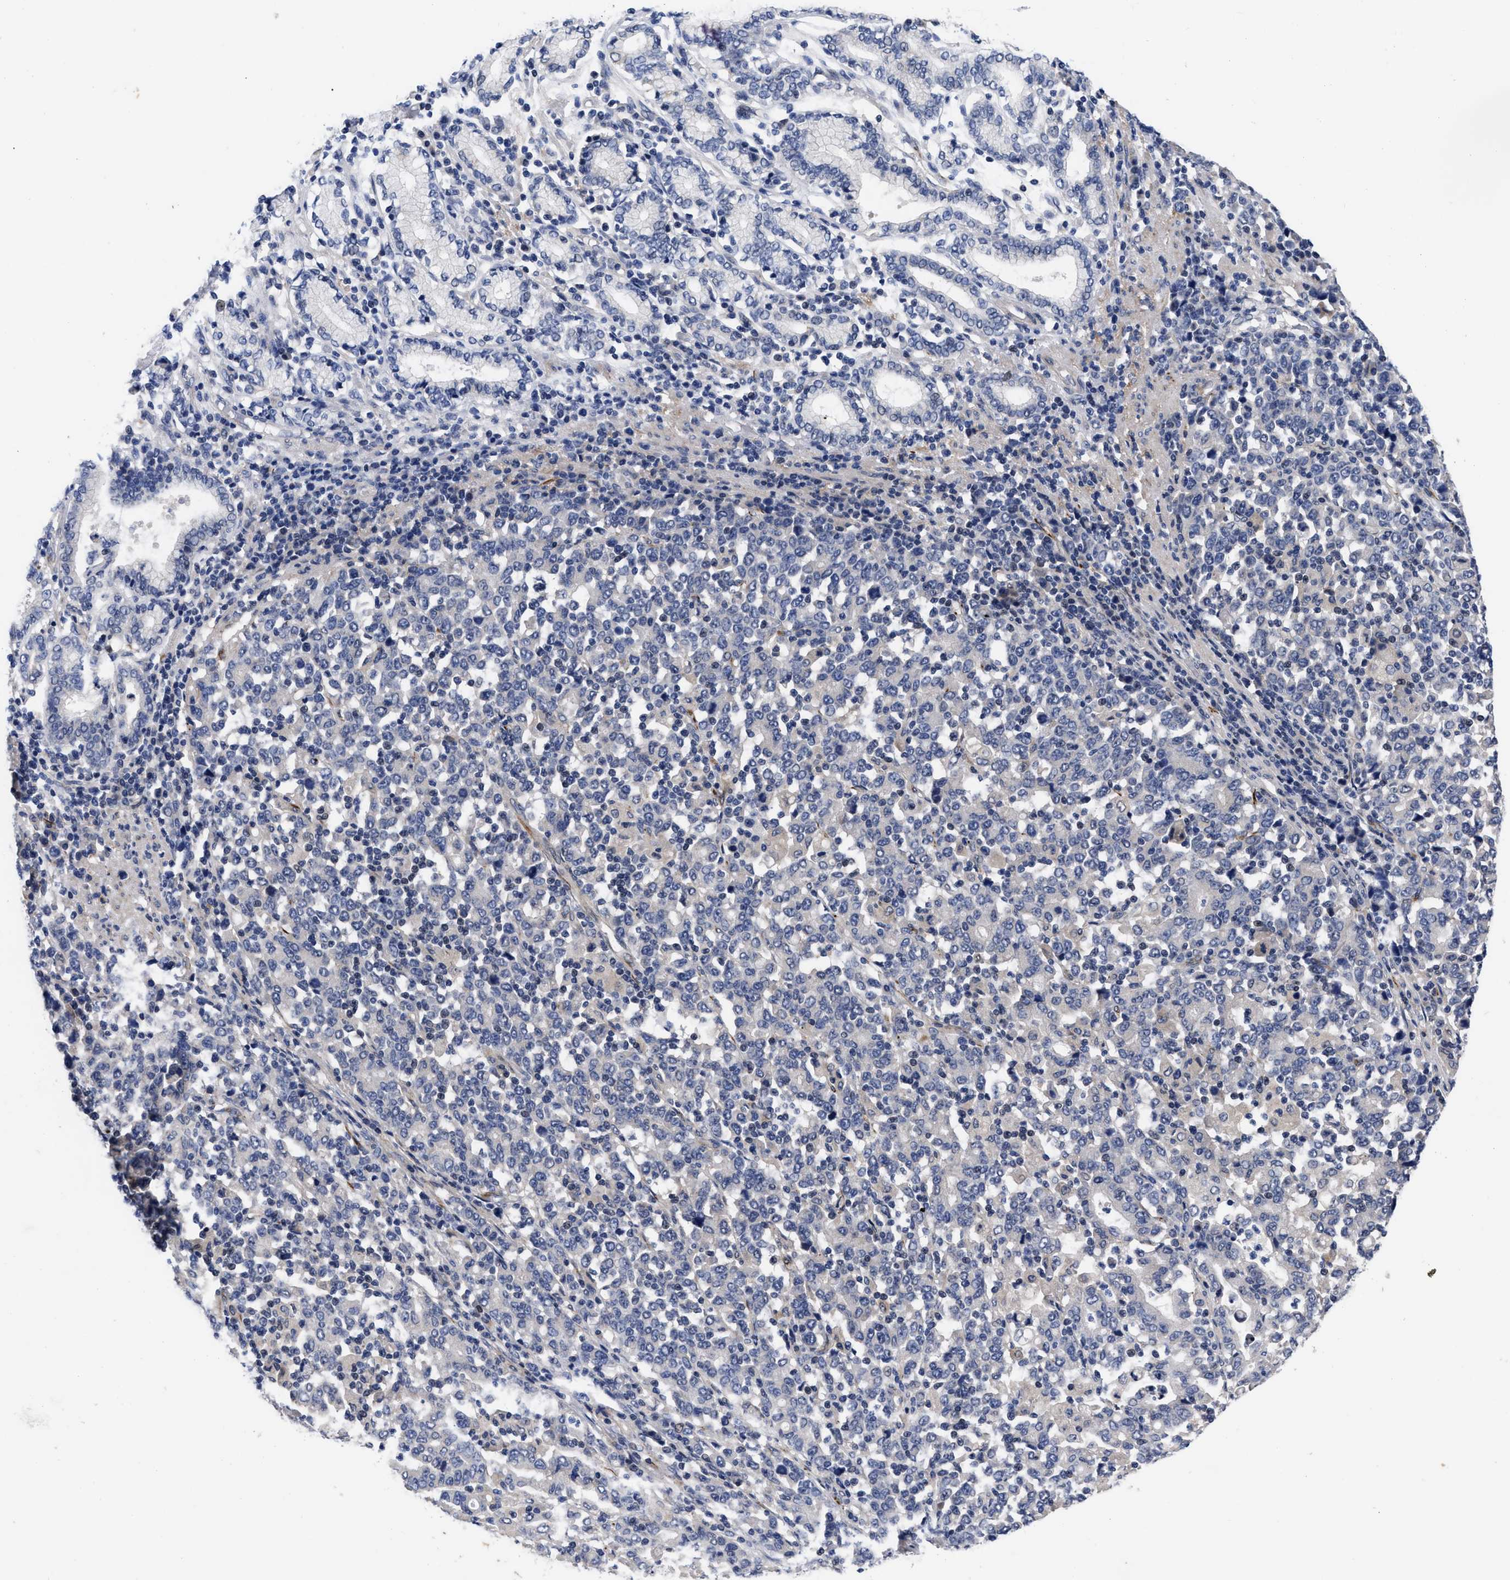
{"staining": {"intensity": "negative", "quantity": "none", "location": "none"}, "tissue": "stomach cancer", "cell_type": "Tumor cells", "image_type": "cancer", "snomed": [{"axis": "morphology", "description": "Adenocarcinoma, NOS"}, {"axis": "topography", "description": "Stomach, upper"}], "caption": "Tumor cells are negative for brown protein staining in stomach adenocarcinoma.", "gene": "CCN5", "patient": {"sex": "male", "age": 69}}